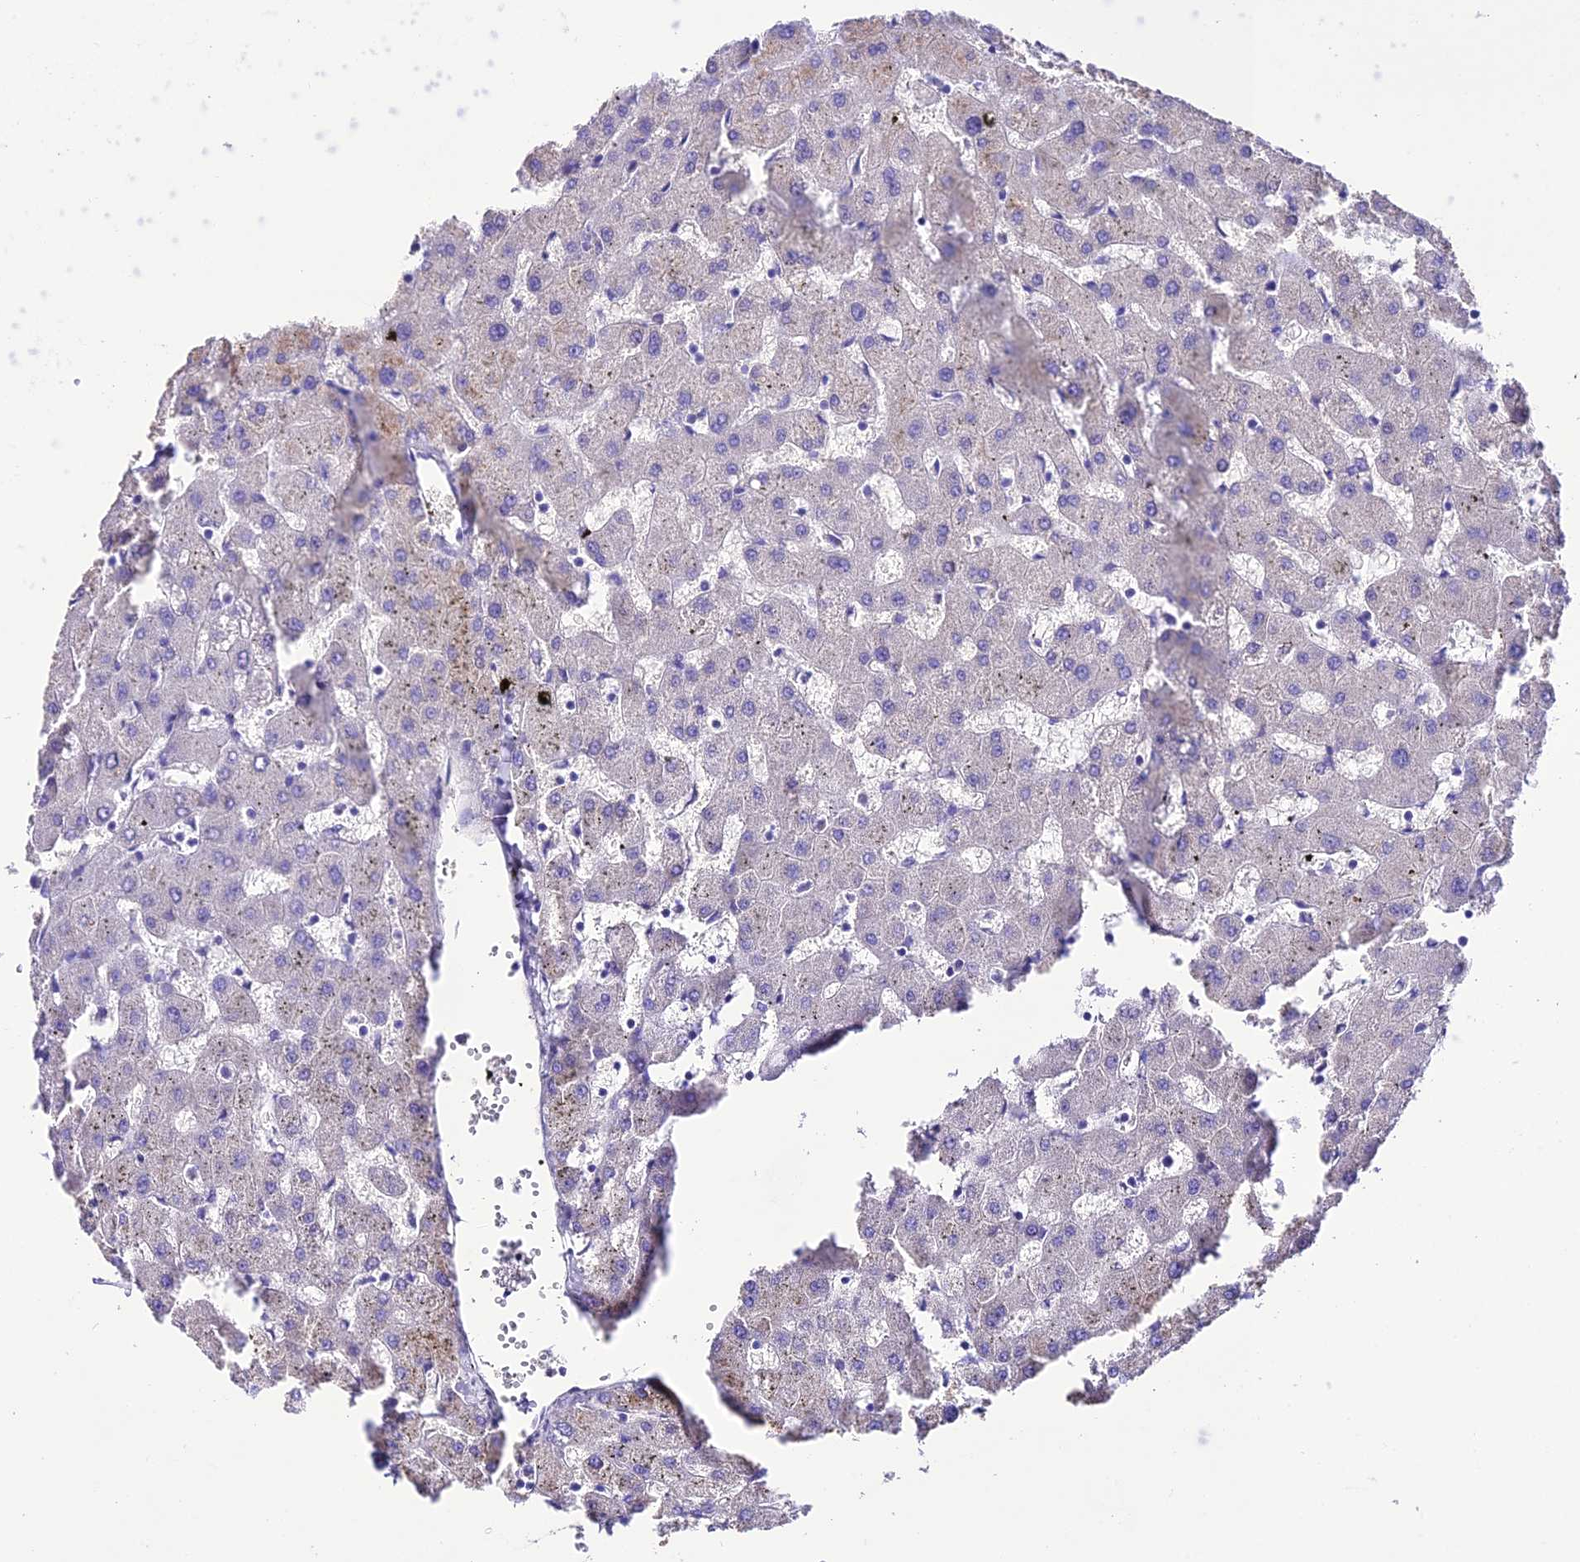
{"staining": {"intensity": "negative", "quantity": "none", "location": "none"}, "tissue": "liver", "cell_type": "Cholangiocytes", "image_type": "normal", "snomed": [{"axis": "morphology", "description": "Normal tissue, NOS"}, {"axis": "topography", "description": "Liver"}], "caption": "Immunohistochemistry of unremarkable liver shows no expression in cholangiocytes. (Brightfield microscopy of DAB immunohistochemistry (IHC) at high magnification).", "gene": "NLRP6", "patient": {"sex": "female", "age": 63}}